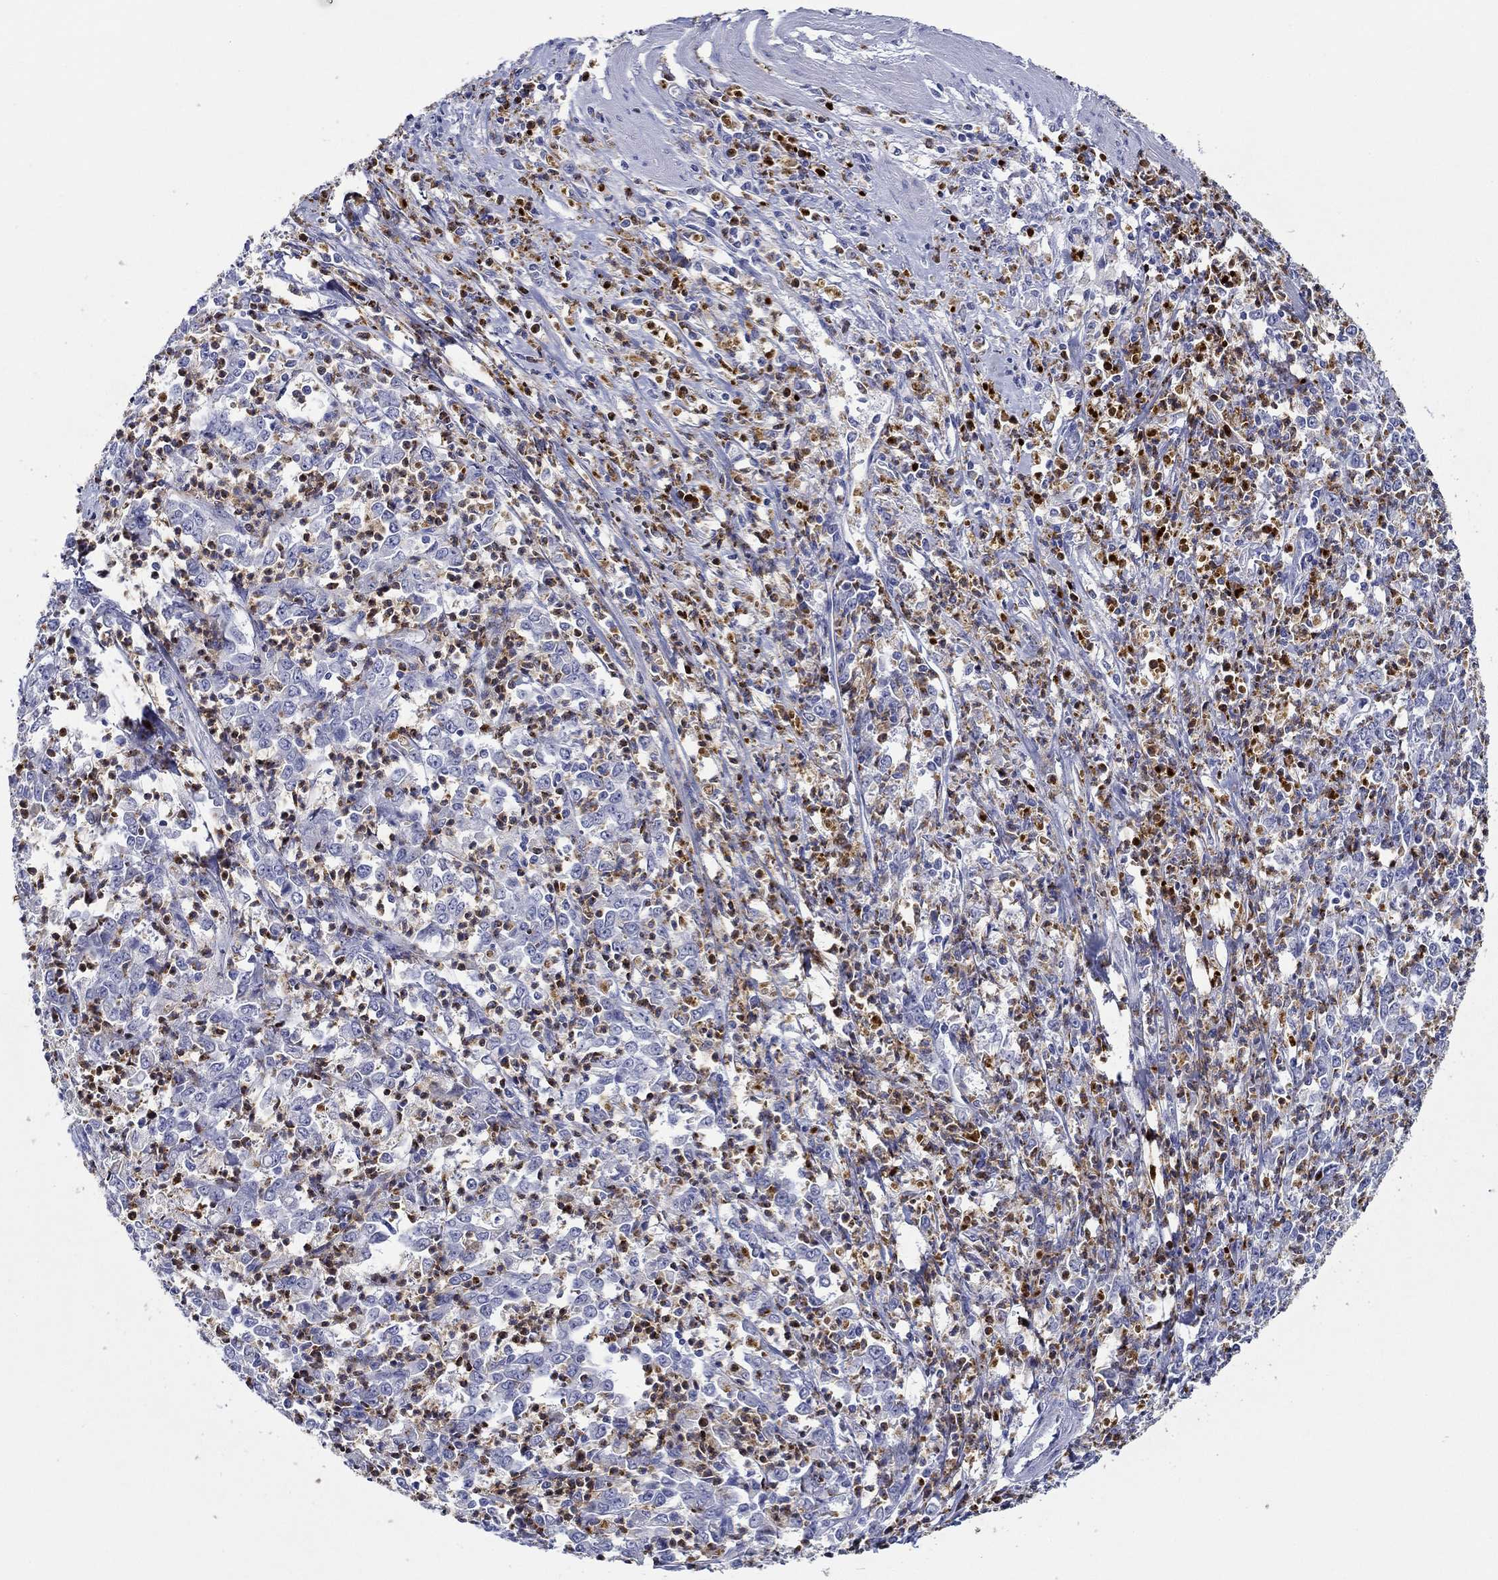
{"staining": {"intensity": "negative", "quantity": "none", "location": "none"}, "tissue": "stomach cancer", "cell_type": "Tumor cells", "image_type": "cancer", "snomed": [{"axis": "morphology", "description": "Adenocarcinoma, NOS"}, {"axis": "topography", "description": "Stomach, lower"}], "caption": "DAB (3,3'-diaminobenzidine) immunohistochemical staining of human stomach cancer (adenocarcinoma) exhibits no significant expression in tumor cells. (Stains: DAB (3,3'-diaminobenzidine) immunohistochemistry (IHC) with hematoxylin counter stain, Microscopy: brightfield microscopy at high magnification).", "gene": "EPX", "patient": {"sex": "female", "age": 71}}